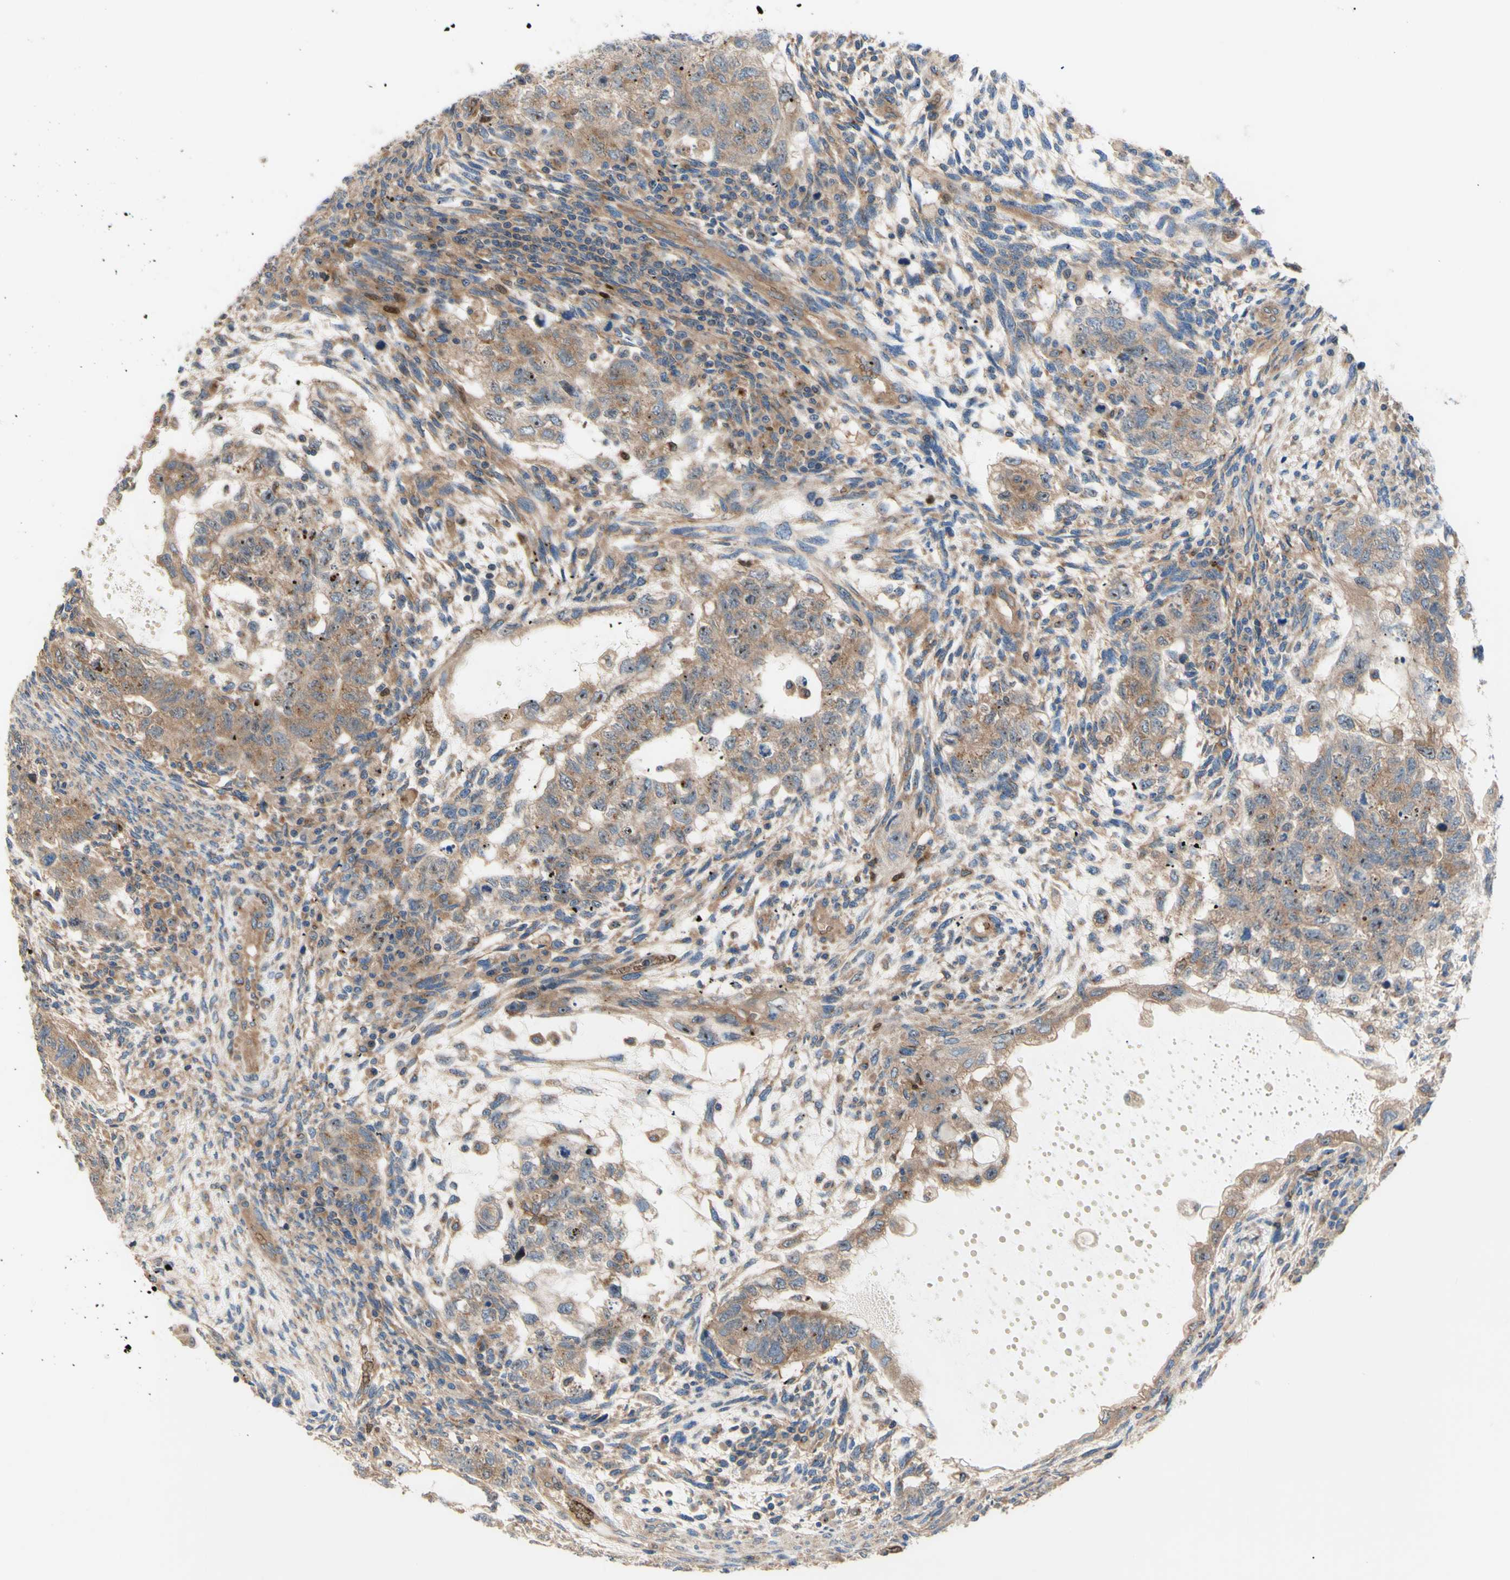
{"staining": {"intensity": "moderate", "quantity": ">75%", "location": "cytoplasmic/membranous"}, "tissue": "testis cancer", "cell_type": "Tumor cells", "image_type": "cancer", "snomed": [{"axis": "morphology", "description": "Normal tissue, NOS"}, {"axis": "morphology", "description": "Carcinoma, Embryonal, NOS"}, {"axis": "topography", "description": "Testis"}], "caption": "The histopathology image reveals immunohistochemical staining of testis embryonal carcinoma. There is moderate cytoplasmic/membranous positivity is present in about >75% of tumor cells.", "gene": "USP9X", "patient": {"sex": "male", "age": 36}}